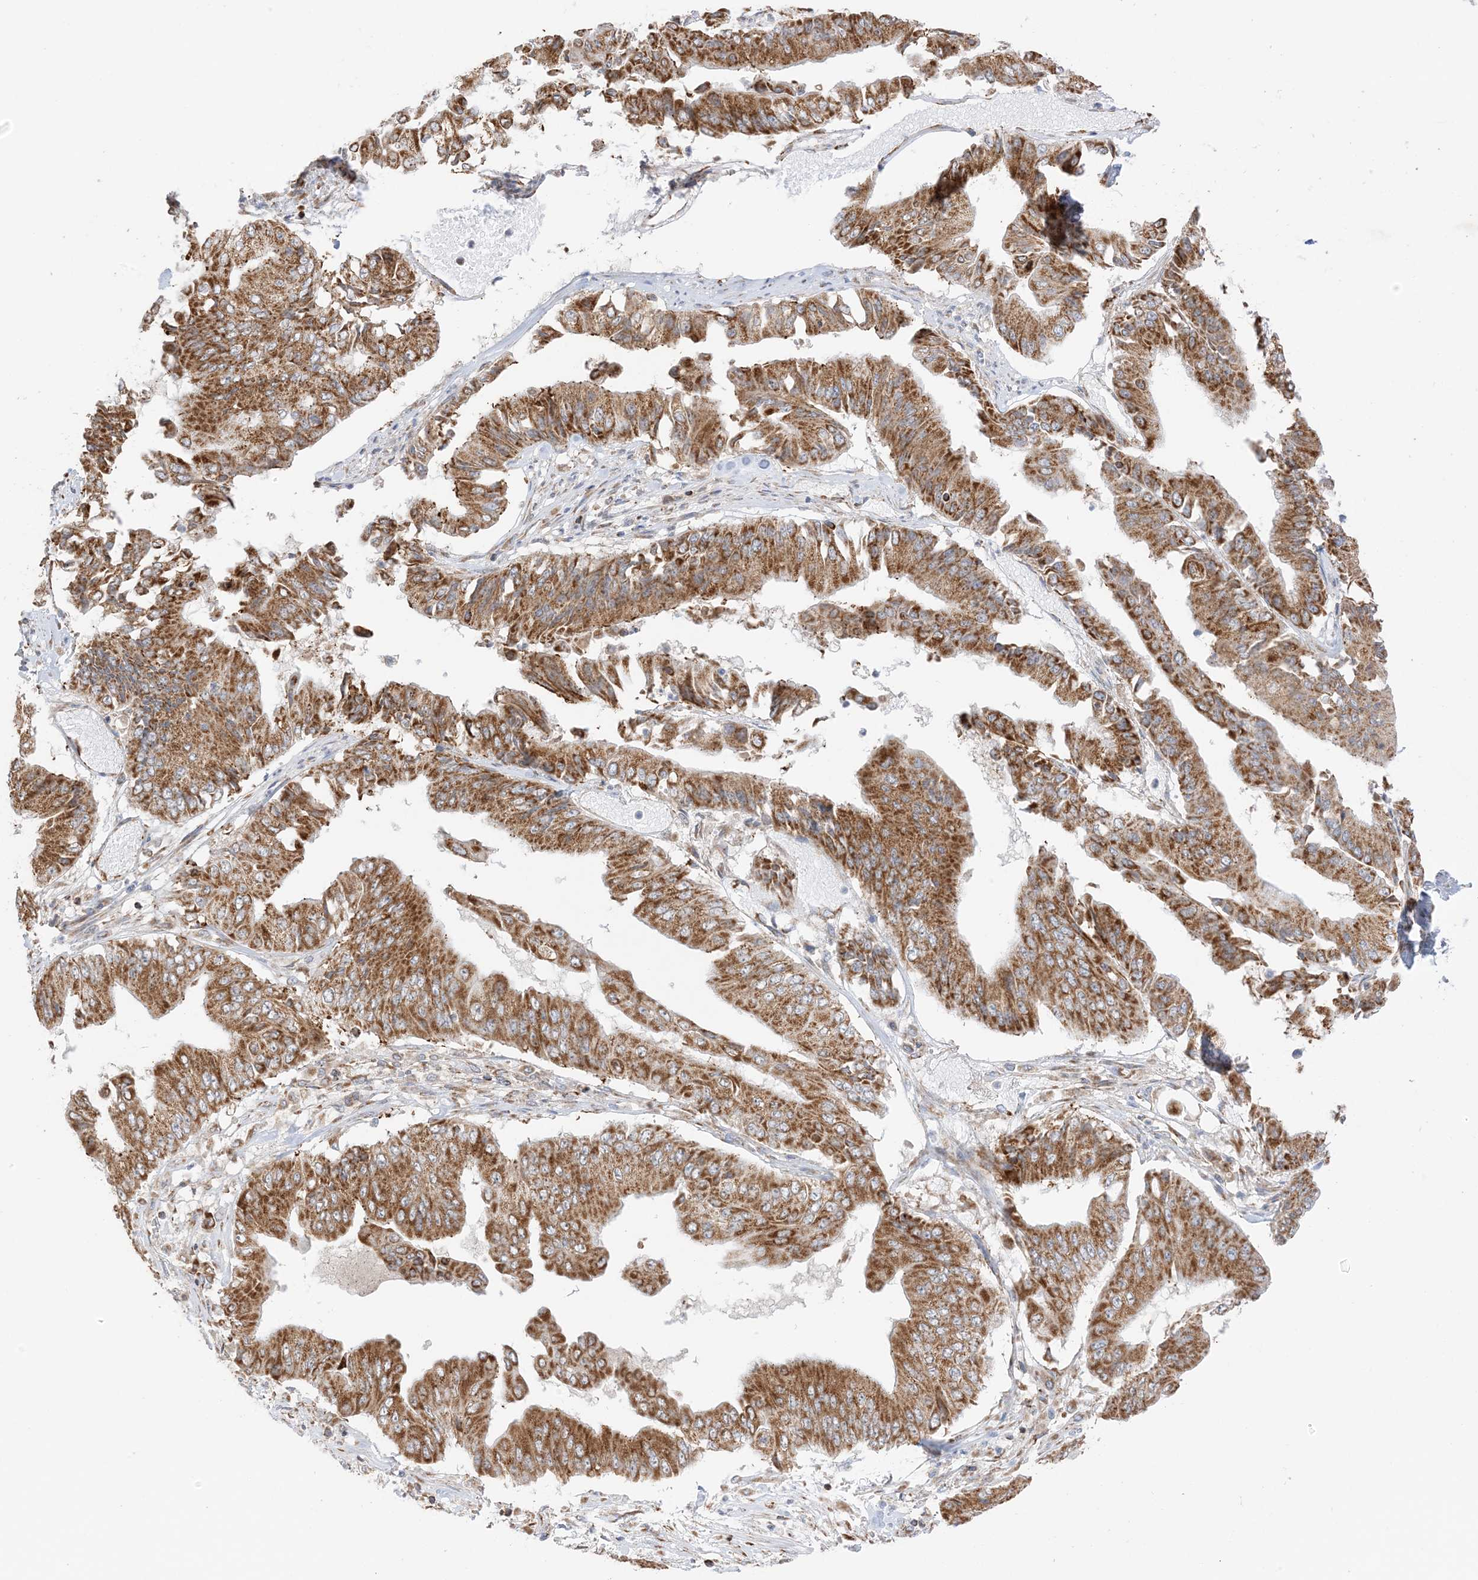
{"staining": {"intensity": "strong", "quantity": ">75%", "location": "cytoplasmic/membranous"}, "tissue": "pancreatic cancer", "cell_type": "Tumor cells", "image_type": "cancer", "snomed": [{"axis": "morphology", "description": "Adenocarcinoma, NOS"}, {"axis": "topography", "description": "Pancreas"}], "caption": "Pancreatic adenocarcinoma stained with DAB (3,3'-diaminobenzidine) immunohistochemistry (IHC) demonstrates high levels of strong cytoplasmic/membranous expression in about >75% of tumor cells.", "gene": "SLC25A12", "patient": {"sex": "female", "age": 77}}